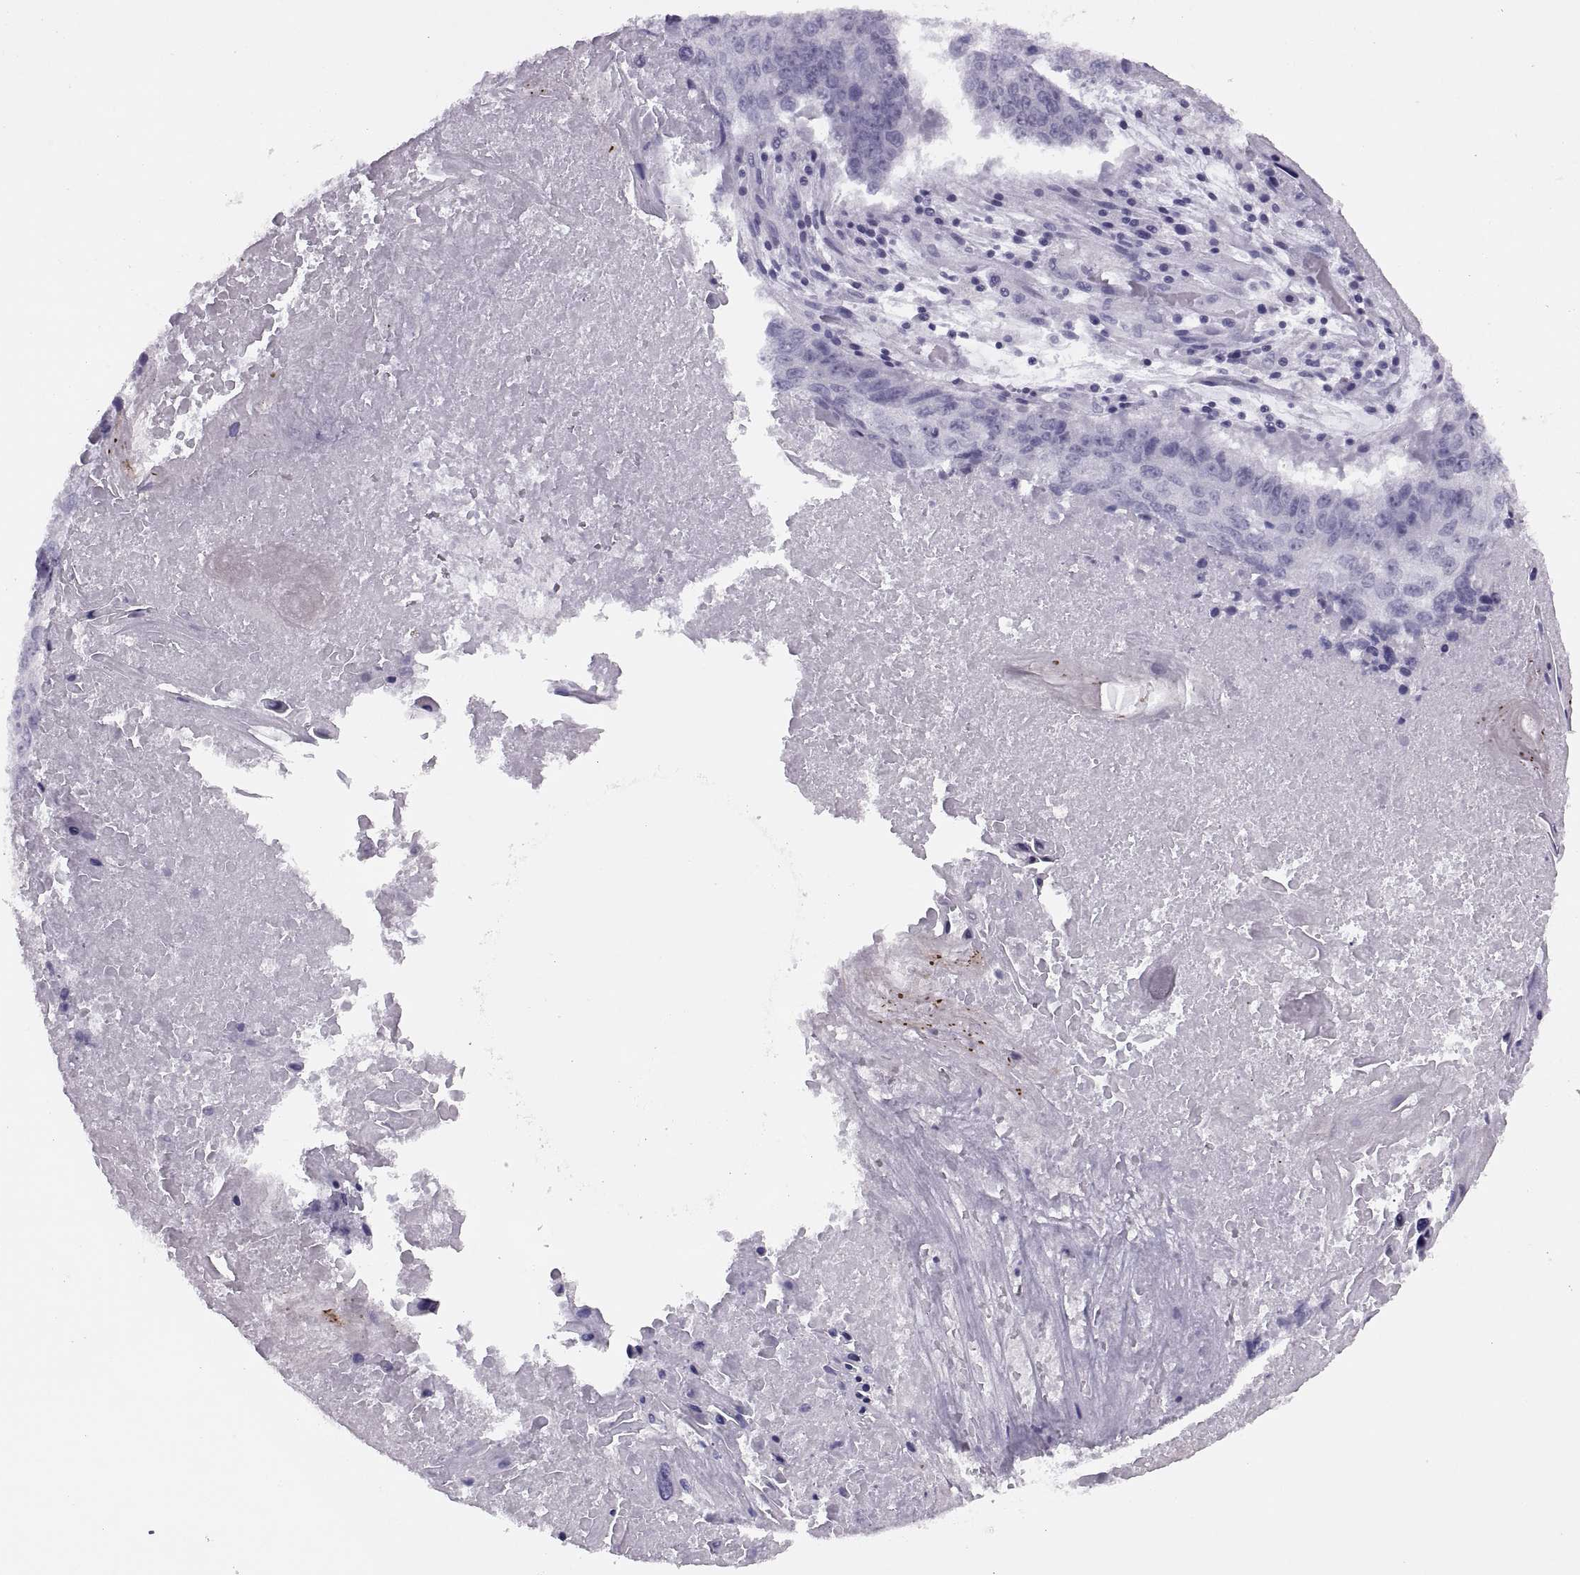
{"staining": {"intensity": "negative", "quantity": "none", "location": "none"}, "tissue": "lung cancer", "cell_type": "Tumor cells", "image_type": "cancer", "snomed": [{"axis": "morphology", "description": "Squamous cell carcinoma, NOS"}, {"axis": "topography", "description": "Lung"}], "caption": "Squamous cell carcinoma (lung) was stained to show a protein in brown. There is no significant staining in tumor cells.", "gene": "FAM24A", "patient": {"sex": "male", "age": 73}}